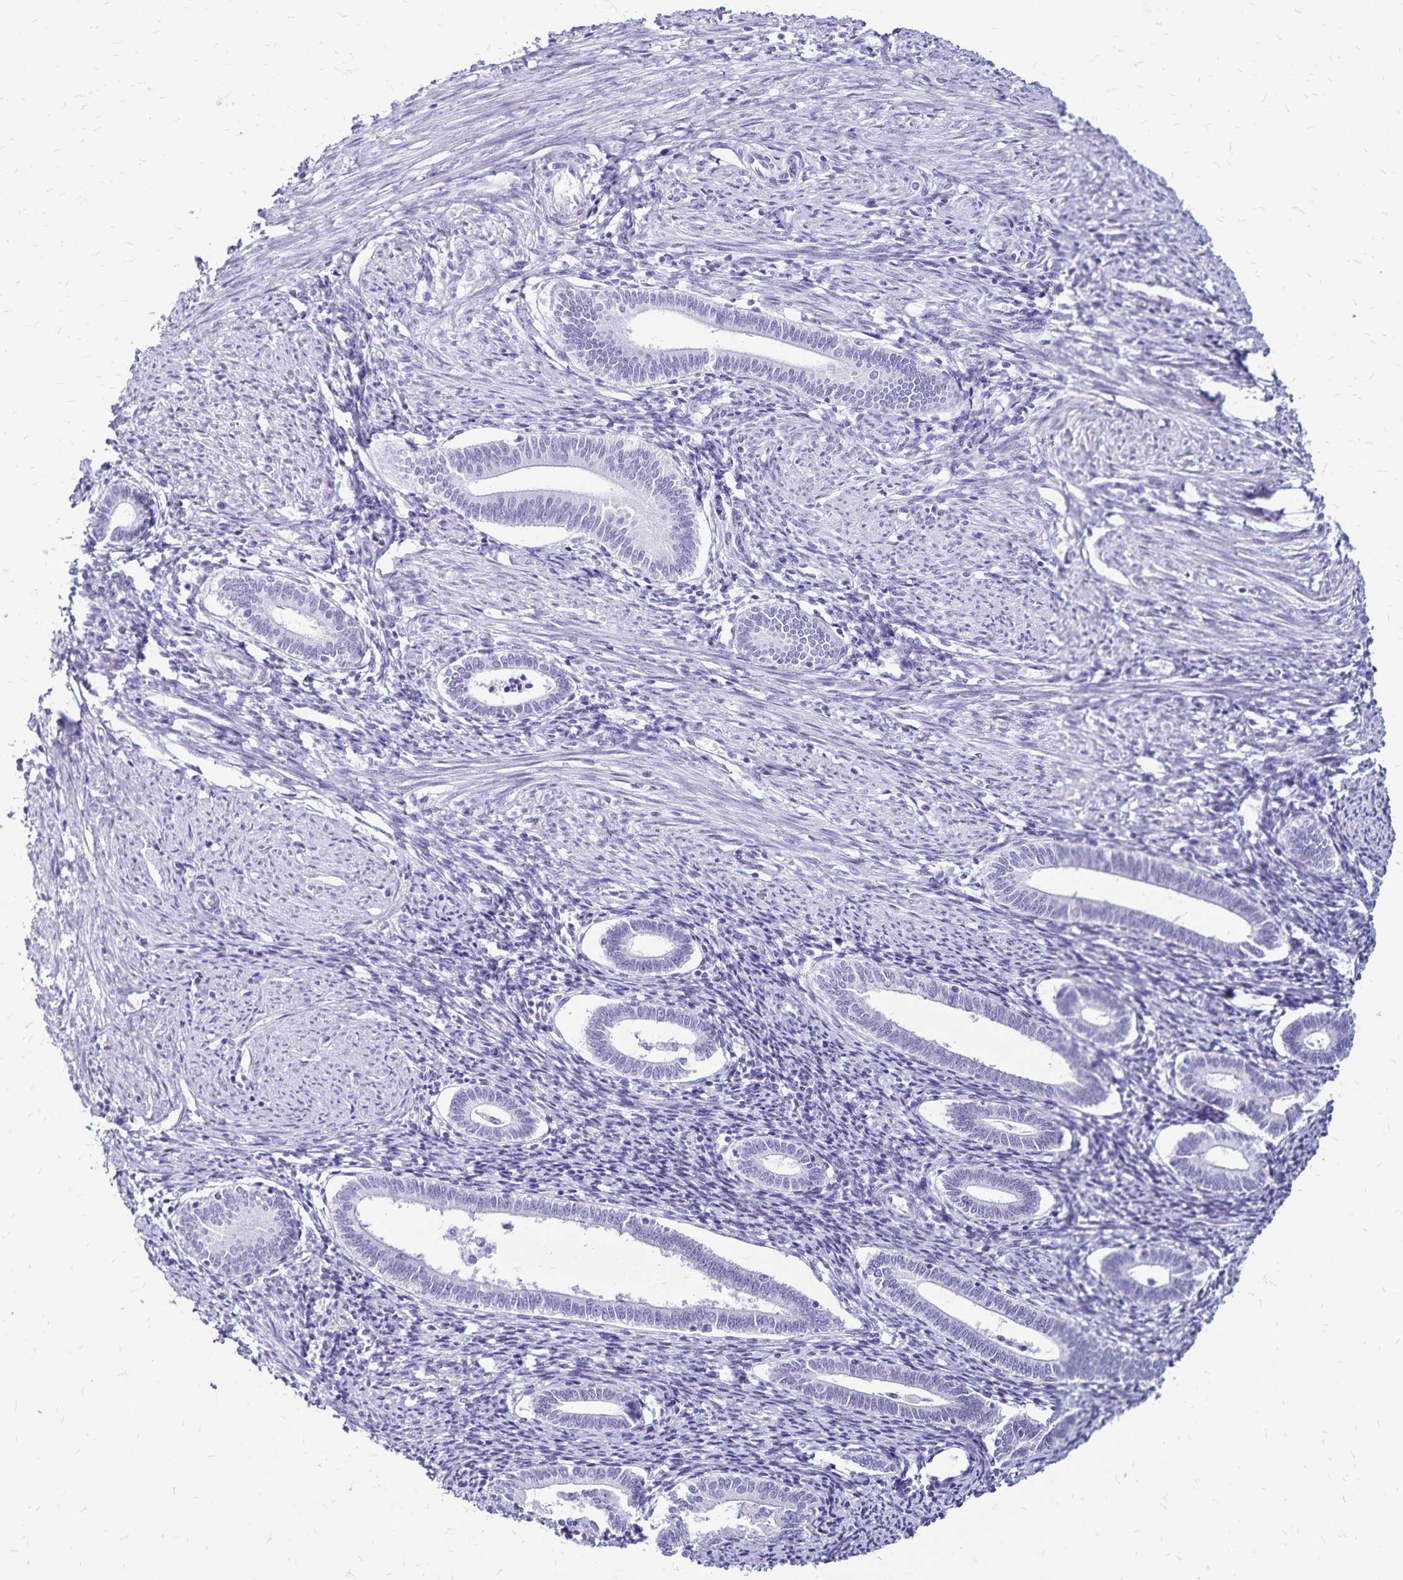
{"staining": {"intensity": "negative", "quantity": "none", "location": "none"}, "tissue": "endometrium", "cell_type": "Cells in endometrial stroma", "image_type": "normal", "snomed": [{"axis": "morphology", "description": "Normal tissue, NOS"}, {"axis": "topography", "description": "Endometrium"}], "caption": "An IHC micrograph of benign endometrium is shown. There is no staining in cells in endometrial stroma of endometrium.", "gene": "LIN28B", "patient": {"sex": "female", "age": 41}}